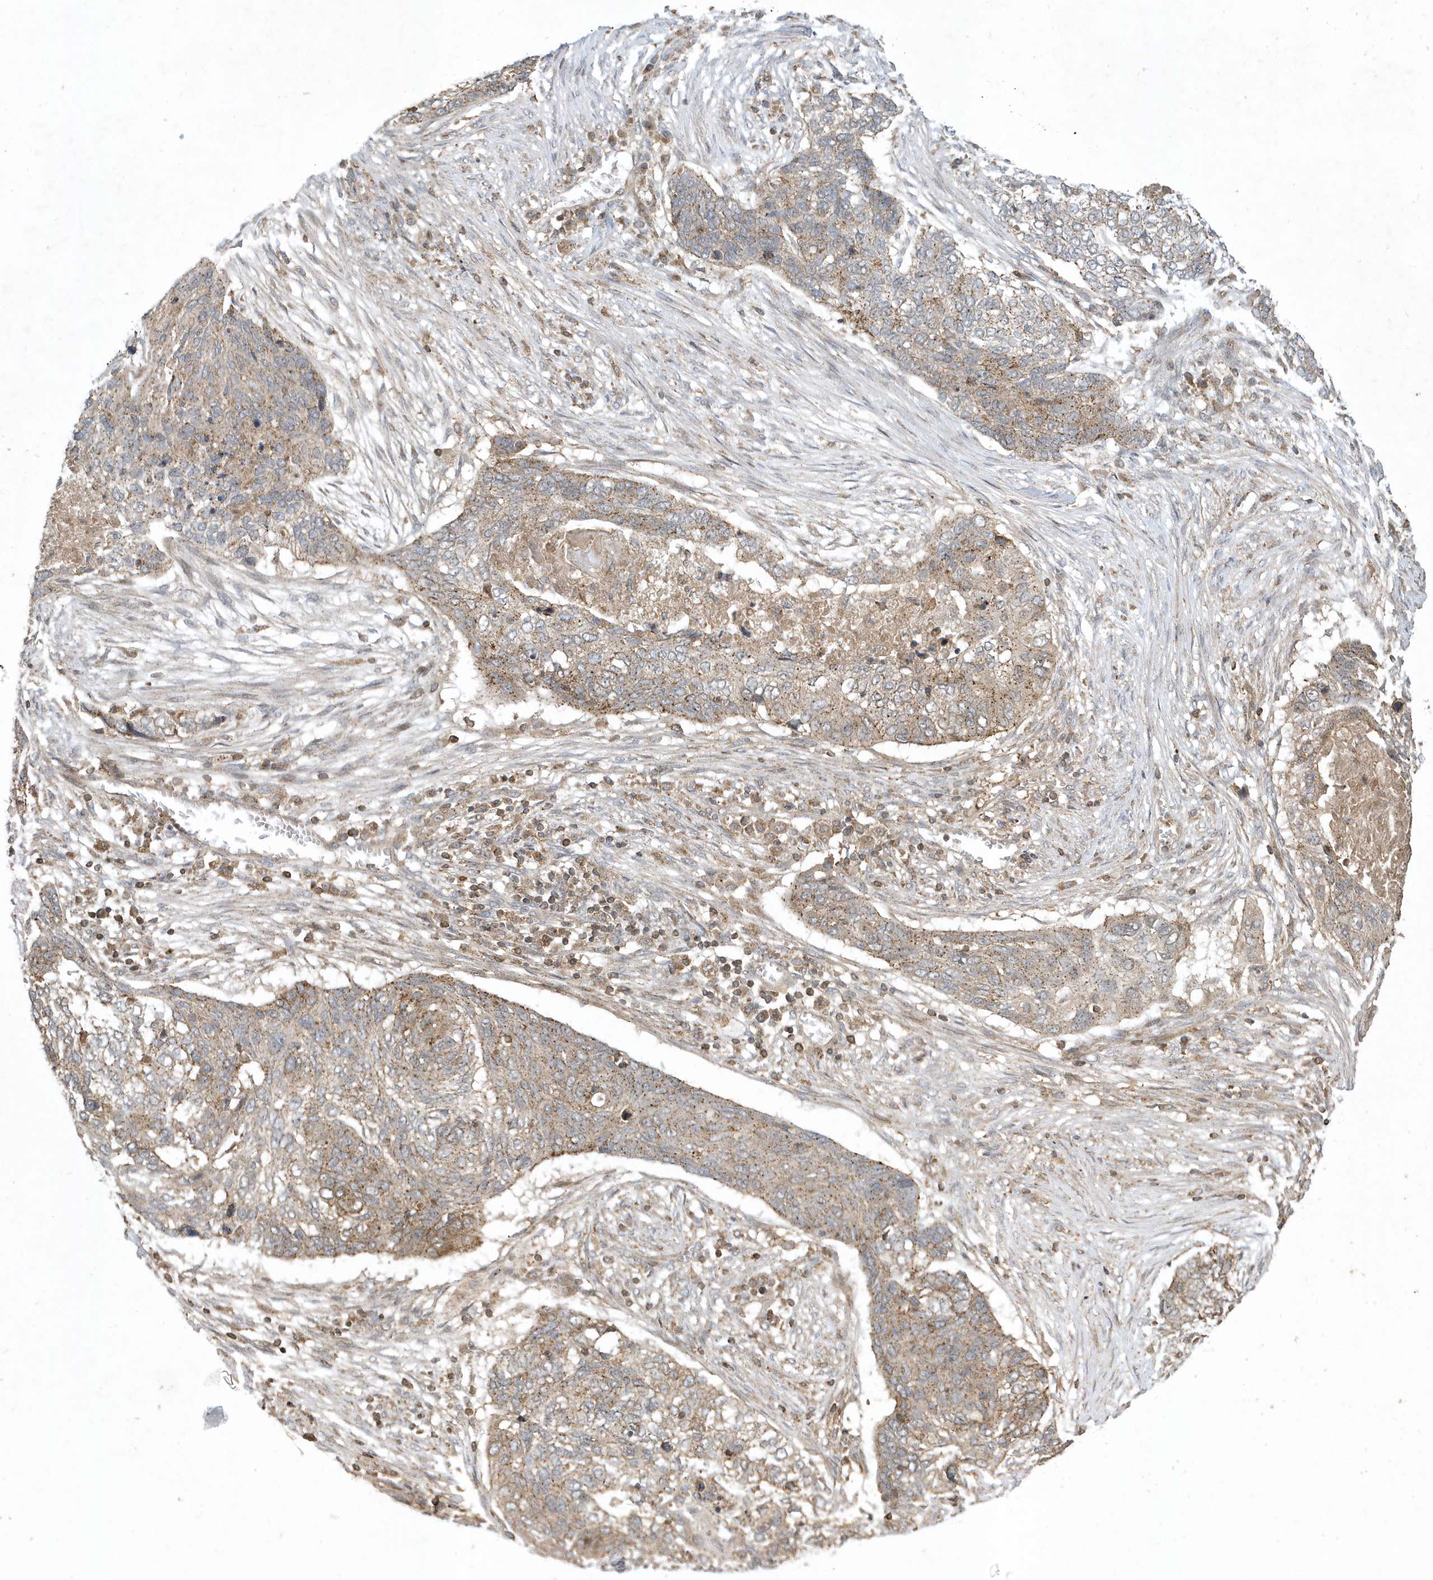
{"staining": {"intensity": "moderate", "quantity": "25%-75%", "location": "cytoplasmic/membranous"}, "tissue": "lung cancer", "cell_type": "Tumor cells", "image_type": "cancer", "snomed": [{"axis": "morphology", "description": "Squamous cell carcinoma, NOS"}, {"axis": "topography", "description": "Lung"}], "caption": "Tumor cells reveal medium levels of moderate cytoplasmic/membranous staining in about 25%-75% of cells in human squamous cell carcinoma (lung).", "gene": "STAMBP", "patient": {"sex": "female", "age": 63}}